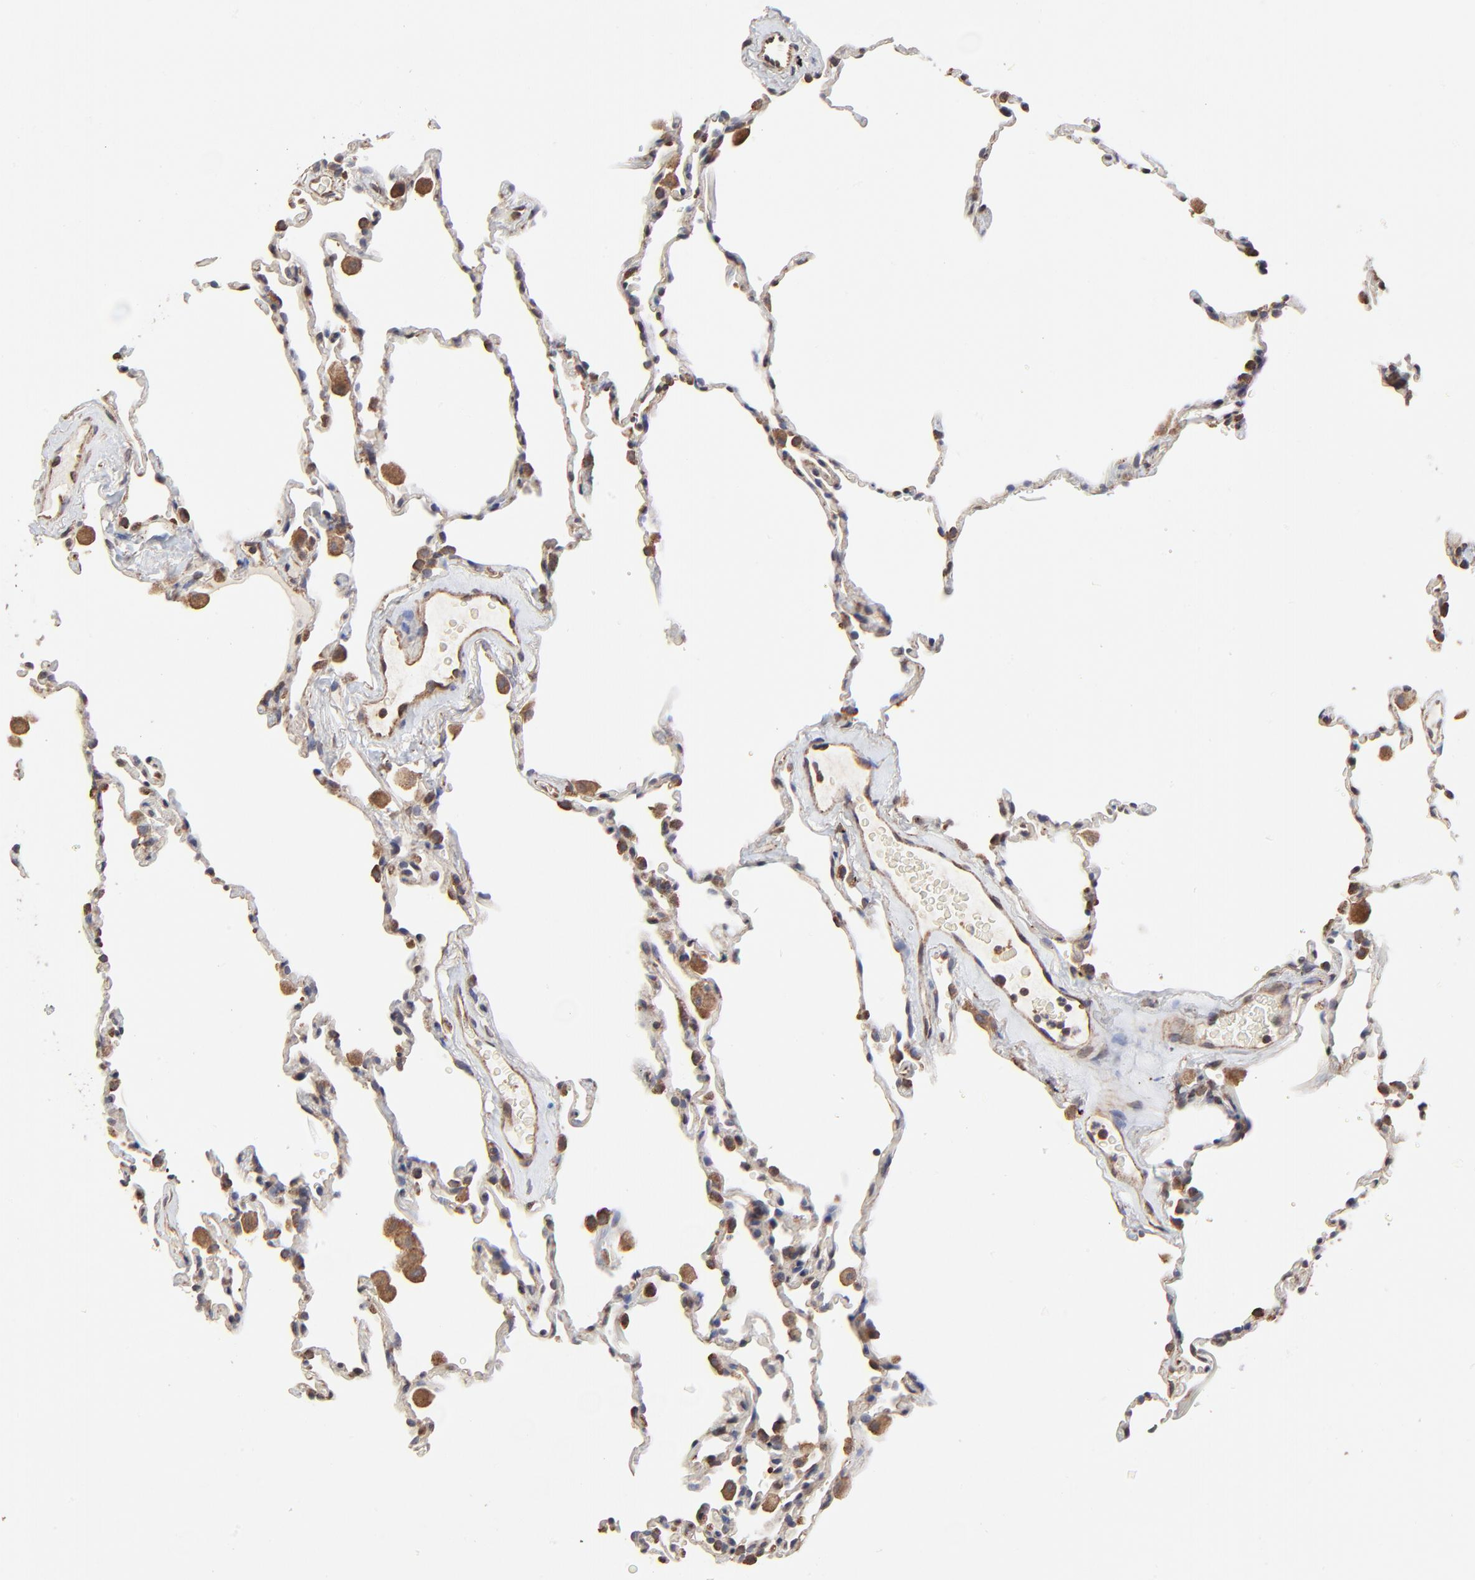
{"staining": {"intensity": "moderate", "quantity": ">75%", "location": "cytoplasmic/membranous"}, "tissue": "lung", "cell_type": "Alveolar cells", "image_type": "normal", "snomed": [{"axis": "morphology", "description": "Normal tissue, NOS"}, {"axis": "morphology", "description": "Soft tissue tumor metastatic"}, {"axis": "topography", "description": "Lung"}], "caption": "Brown immunohistochemical staining in benign lung displays moderate cytoplasmic/membranous positivity in about >75% of alveolar cells.", "gene": "ELP2", "patient": {"sex": "male", "age": 59}}